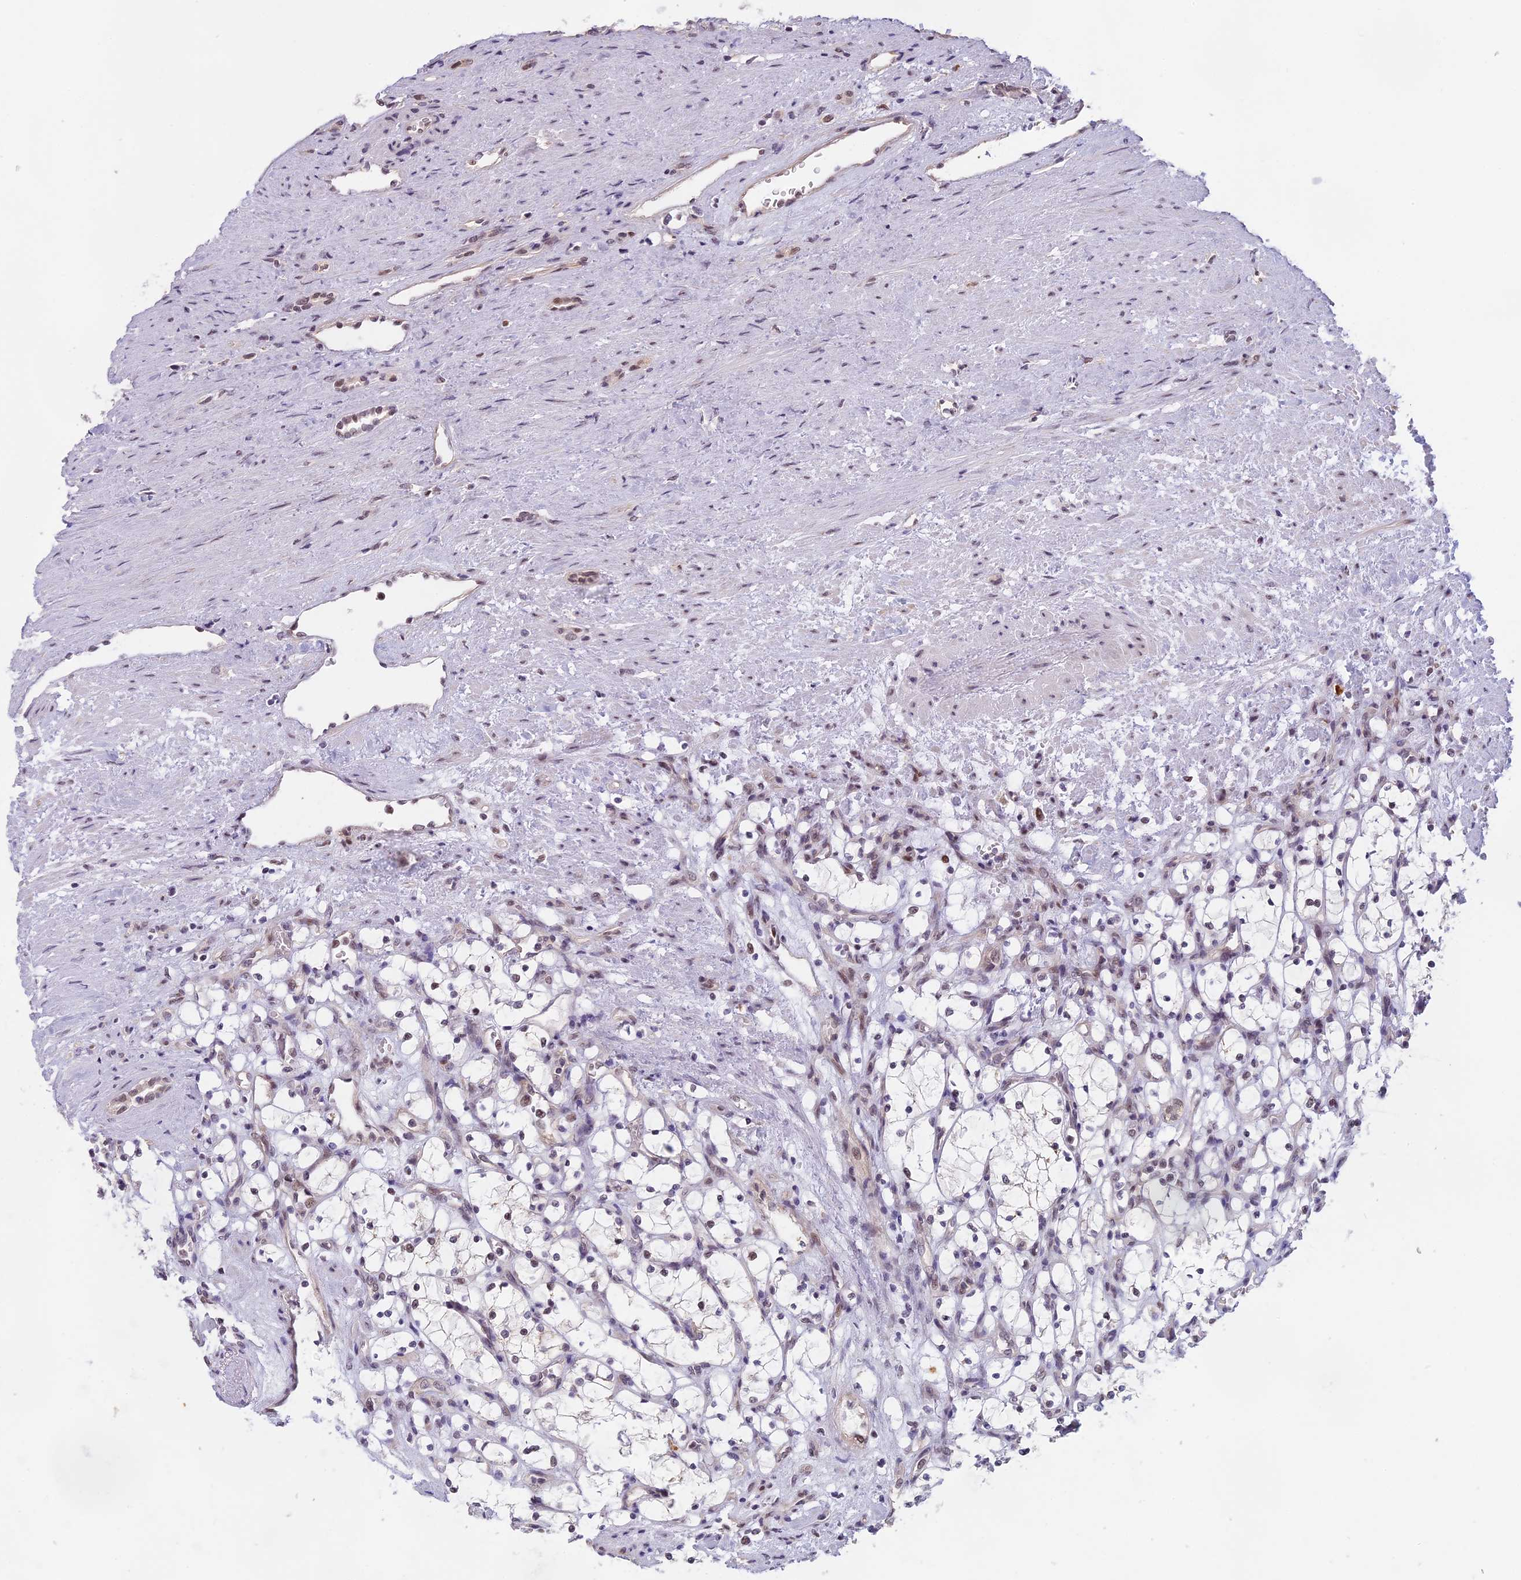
{"staining": {"intensity": "negative", "quantity": "none", "location": "none"}, "tissue": "renal cancer", "cell_type": "Tumor cells", "image_type": "cancer", "snomed": [{"axis": "morphology", "description": "Adenocarcinoma, NOS"}, {"axis": "topography", "description": "Kidney"}], "caption": "Renal cancer was stained to show a protein in brown. There is no significant positivity in tumor cells.", "gene": "MORF4L1", "patient": {"sex": "female", "age": 69}}